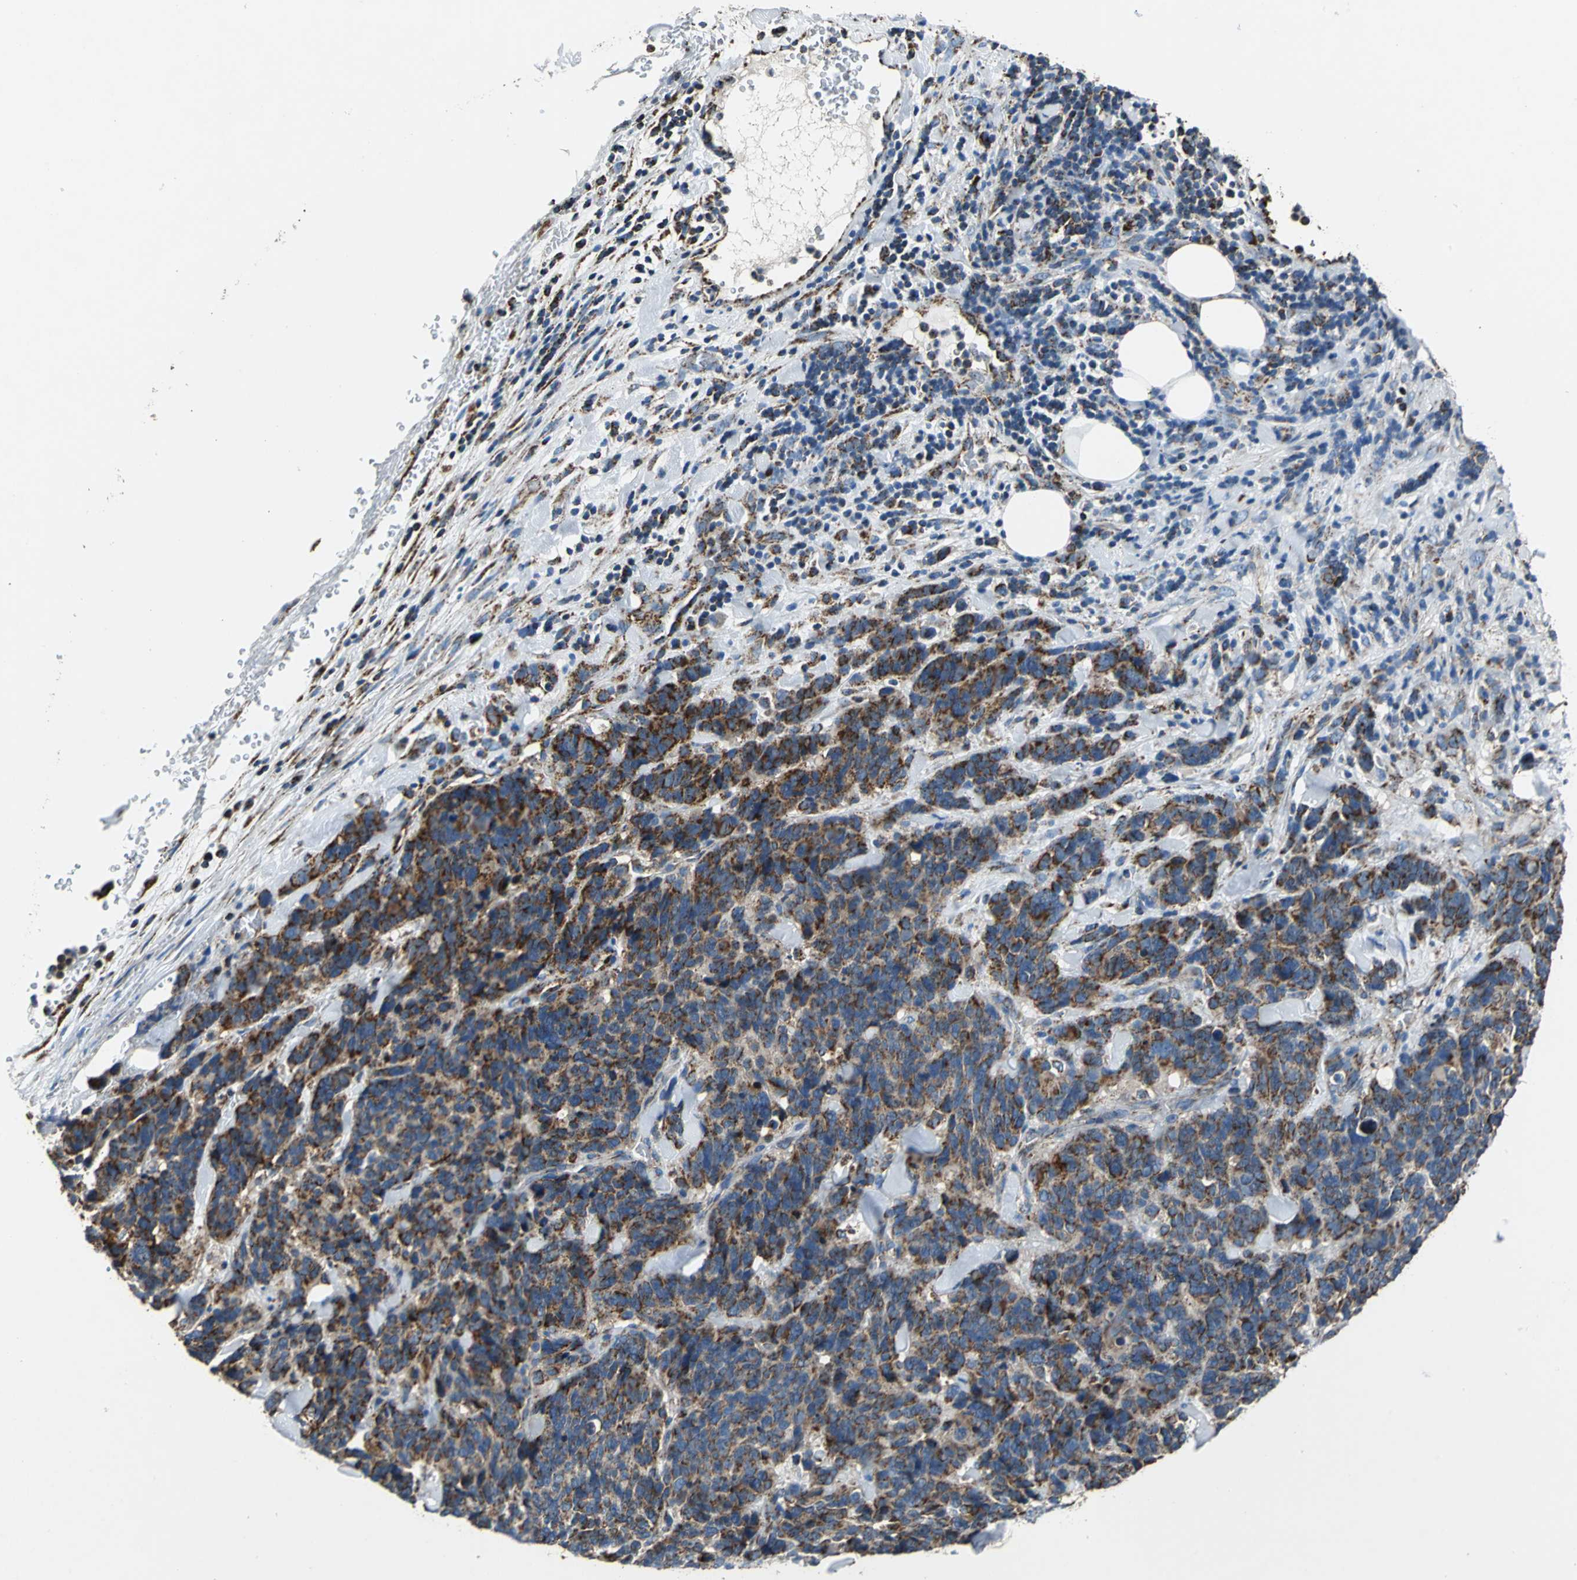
{"staining": {"intensity": "moderate", "quantity": ">75%", "location": "cytoplasmic/membranous"}, "tissue": "lung cancer", "cell_type": "Tumor cells", "image_type": "cancer", "snomed": [{"axis": "morphology", "description": "Neoplasm, malignant, NOS"}, {"axis": "topography", "description": "Lung"}], "caption": "Protein staining by immunohistochemistry (IHC) exhibits moderate cytoplasmic/membranous staining in about >75% of tumor cells in neoplasm (malignant) (lung).", "gene": "ECH1", "patient": {"sex": "female", "age": 58}}